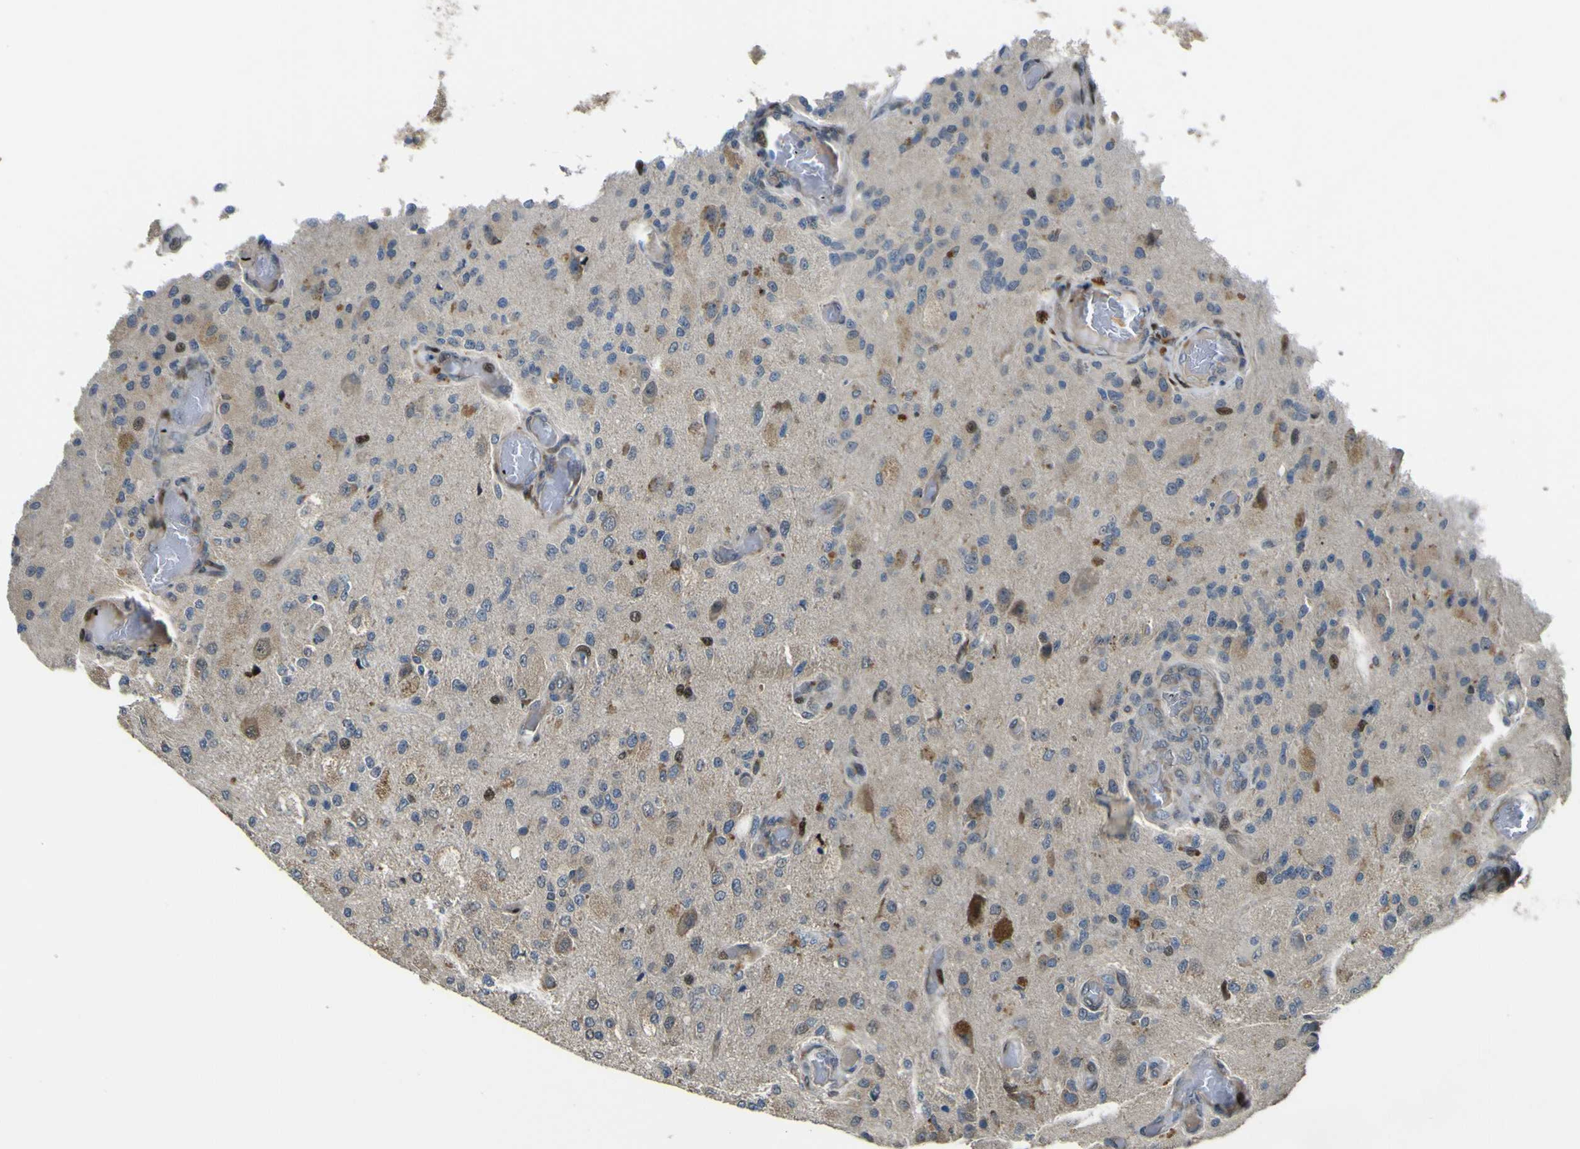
{"staining": {"intensity": "weak", "quantity": "25%-75%", "location": "cytoplasmic/membranous"}, "tissue": "glioma", "cell_type": "Tumor cells", "image_type": "cancer", "snomed": [{"axis": "morphology", "description": "Normal tissue, NOS"}, {"axis": "morphology", "description": "Glioma, malignant, High grade"}, {"axis": "topography", "description": "Cerebral cortex"}], "caption": "Approximately 25%-75% of tumor cells in glioma exhibit weak cytoplasmic/membranous protein staining as visualized by brown immunohistochemical staining.", "gene": "LBHD1", "patient": {"sex": "male", "age": 77}}